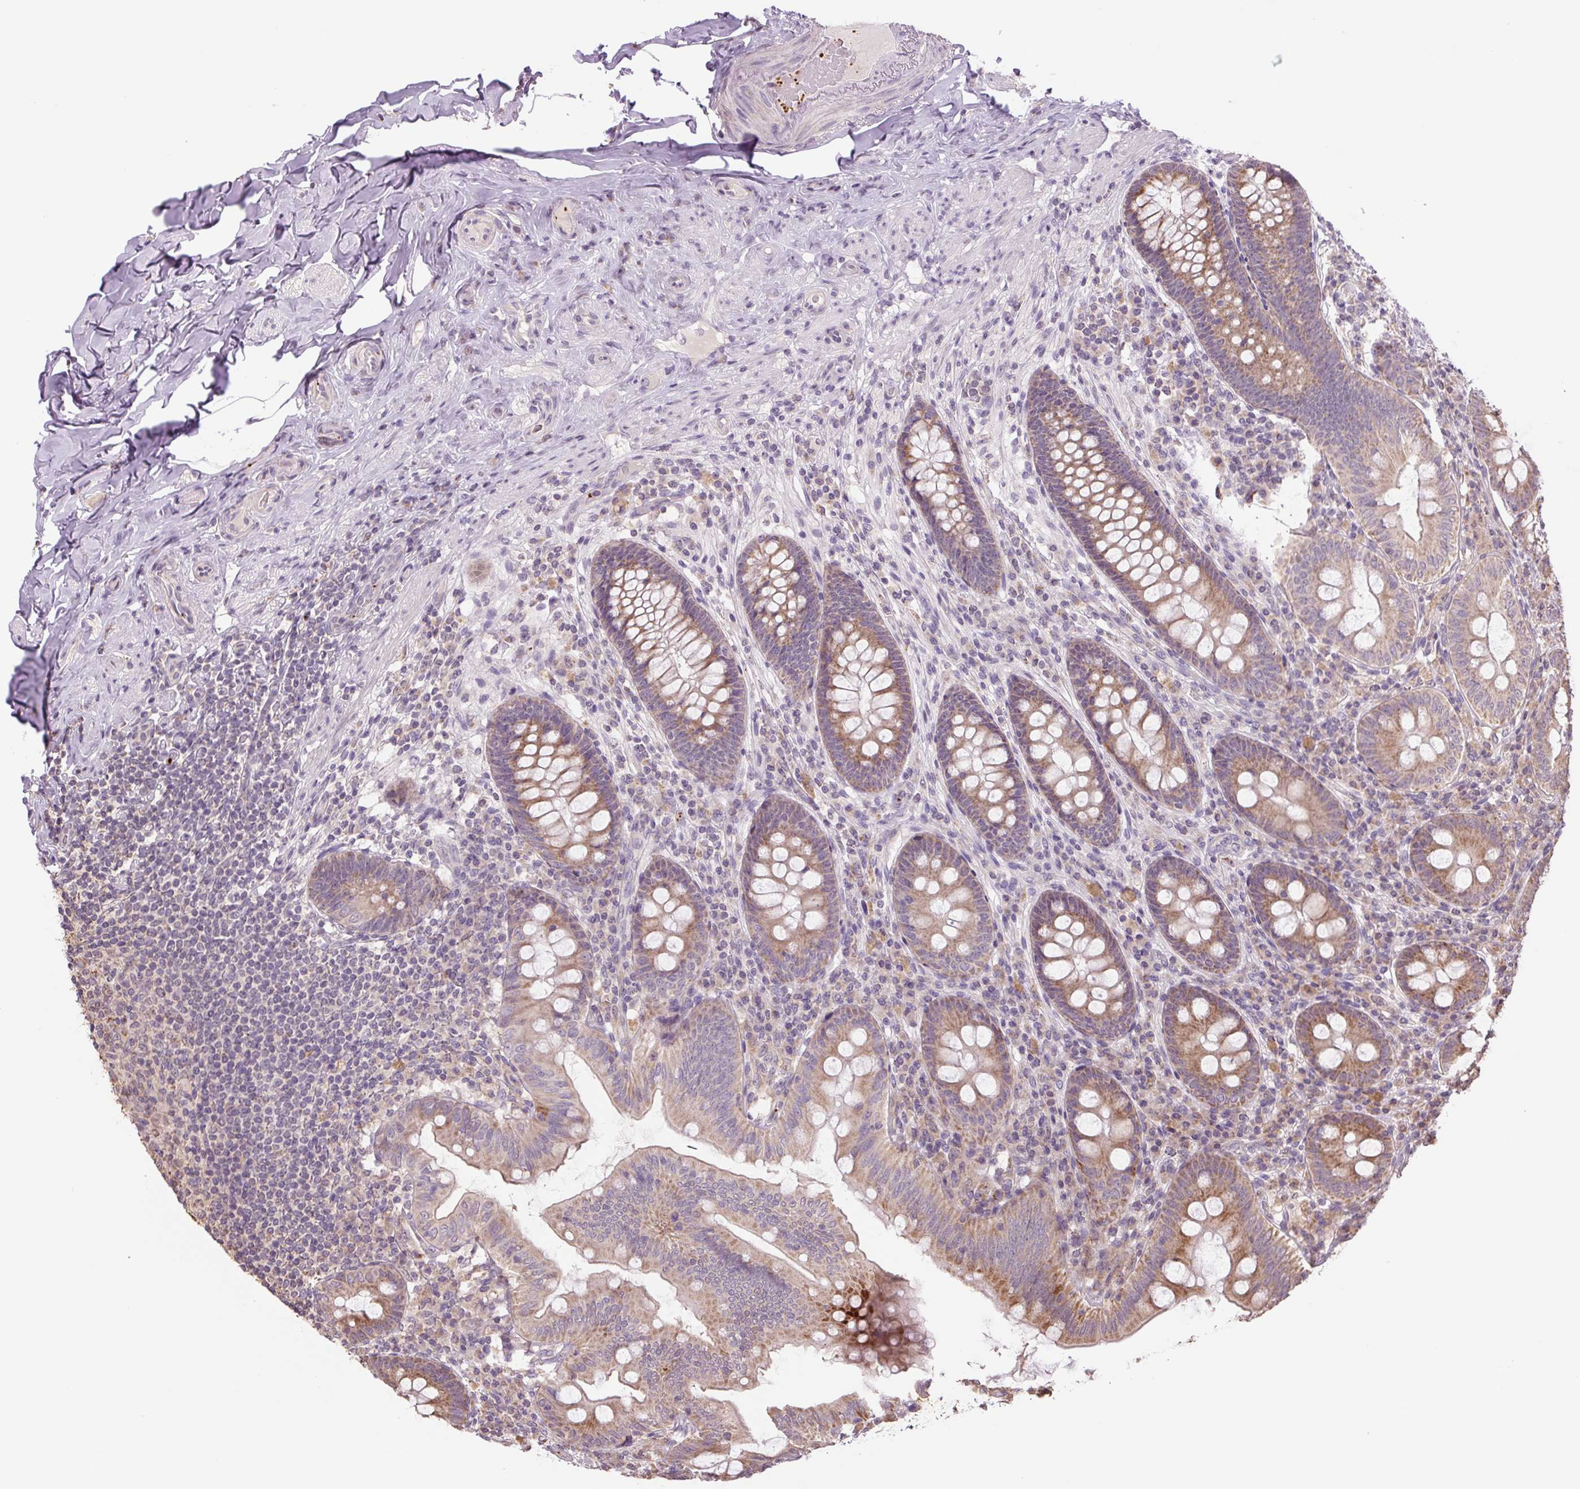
{"staining": {"intensity": "moderate", "quantity": ">75%", "location": "cytoplasmic/membranous"}, "tissue": "appendix", "cell_type": "Glandular cells", "image_type": "normal", "snomed": [{"axis": "morphology", "description": "Normal tissue, NOS"}, {"axis": "topography", "description": "Appendix"}], "caption": "Immunohistochemical staining of benign appendix demonstrates >75% levels of moderate cytoplasmic/membranous protein positivity in approximately >75% of glandular cells. (IHC, brightfield microscopy, high magnification).", "gene": "TMEM160", "patient": {"sex": "male", "age": 71}}